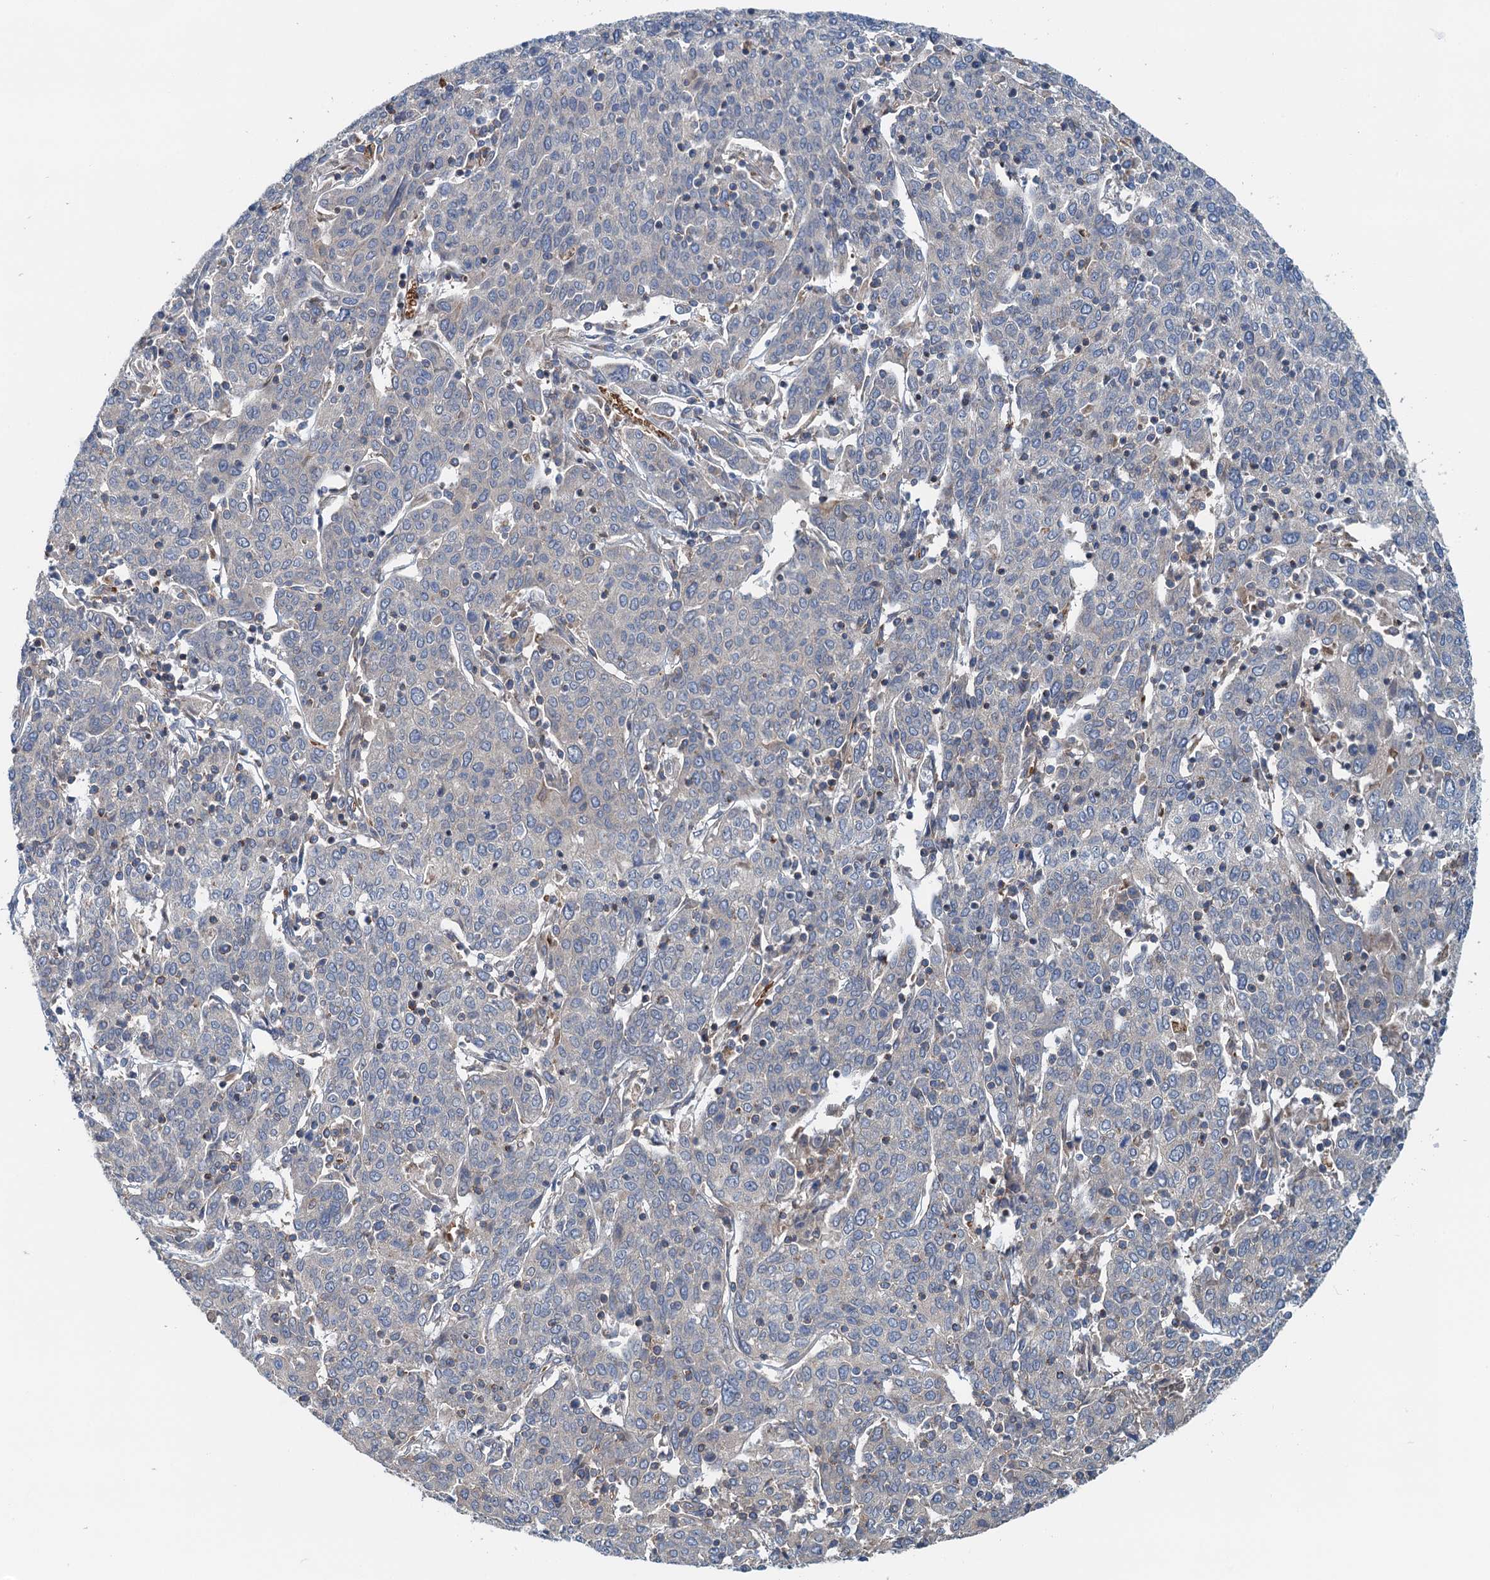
{"staining": {"intensity": "negative", "quantity": "none", "location": "none"}, "tissue": "cervical cancer", "cell_type": "Tumor cells", "image_type": "cancer", "snomed": [{"axis": "morphology", "description": "Squamous cell carcinoma, NOS"}, {"axis": "topography", "description": "Cervix"}], "caption": "This is an IHC histopathology image of human cervical cancer. There is no staining in tumor cells.", "gene": "ROGDI", "patient": {"sex": "female", "age": 67}}